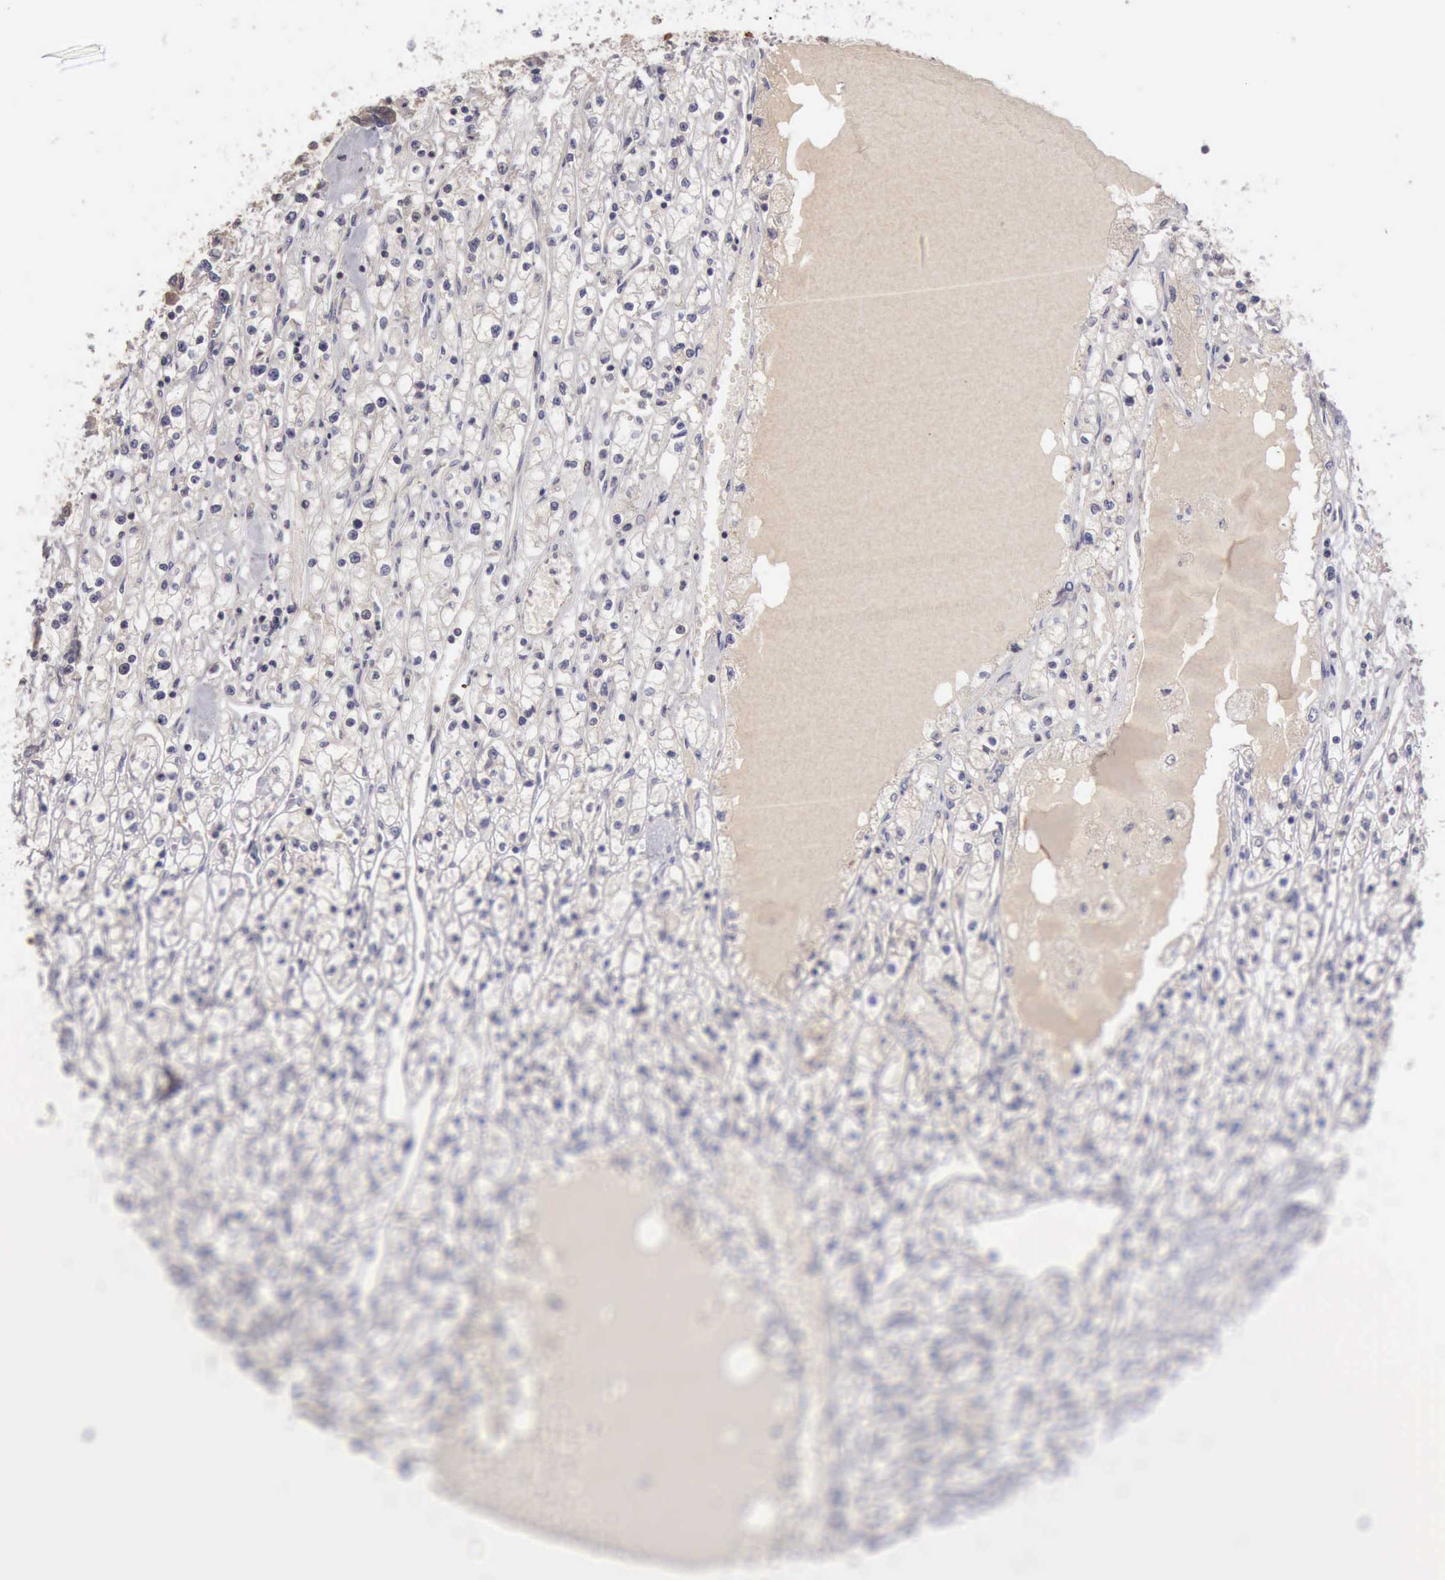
{"staining": {"intensity": "negative", "quantity": "none", "location": "none"}, "tissue": "renal cancer", "cell_type": "Tumor cells", "image_type": "cancer", "snomed": [{"axis": "morphology", "description": "Adenocarcinoma, NOS"}, {"axis": "topography", "description": "Kidney"}], "caption": "This is an IHC histopathology image of human renal adenocarcinoma. There is no expression in tumor cells.", "gene": "BMX", "patient": {"sex": "male", "age": 56}}